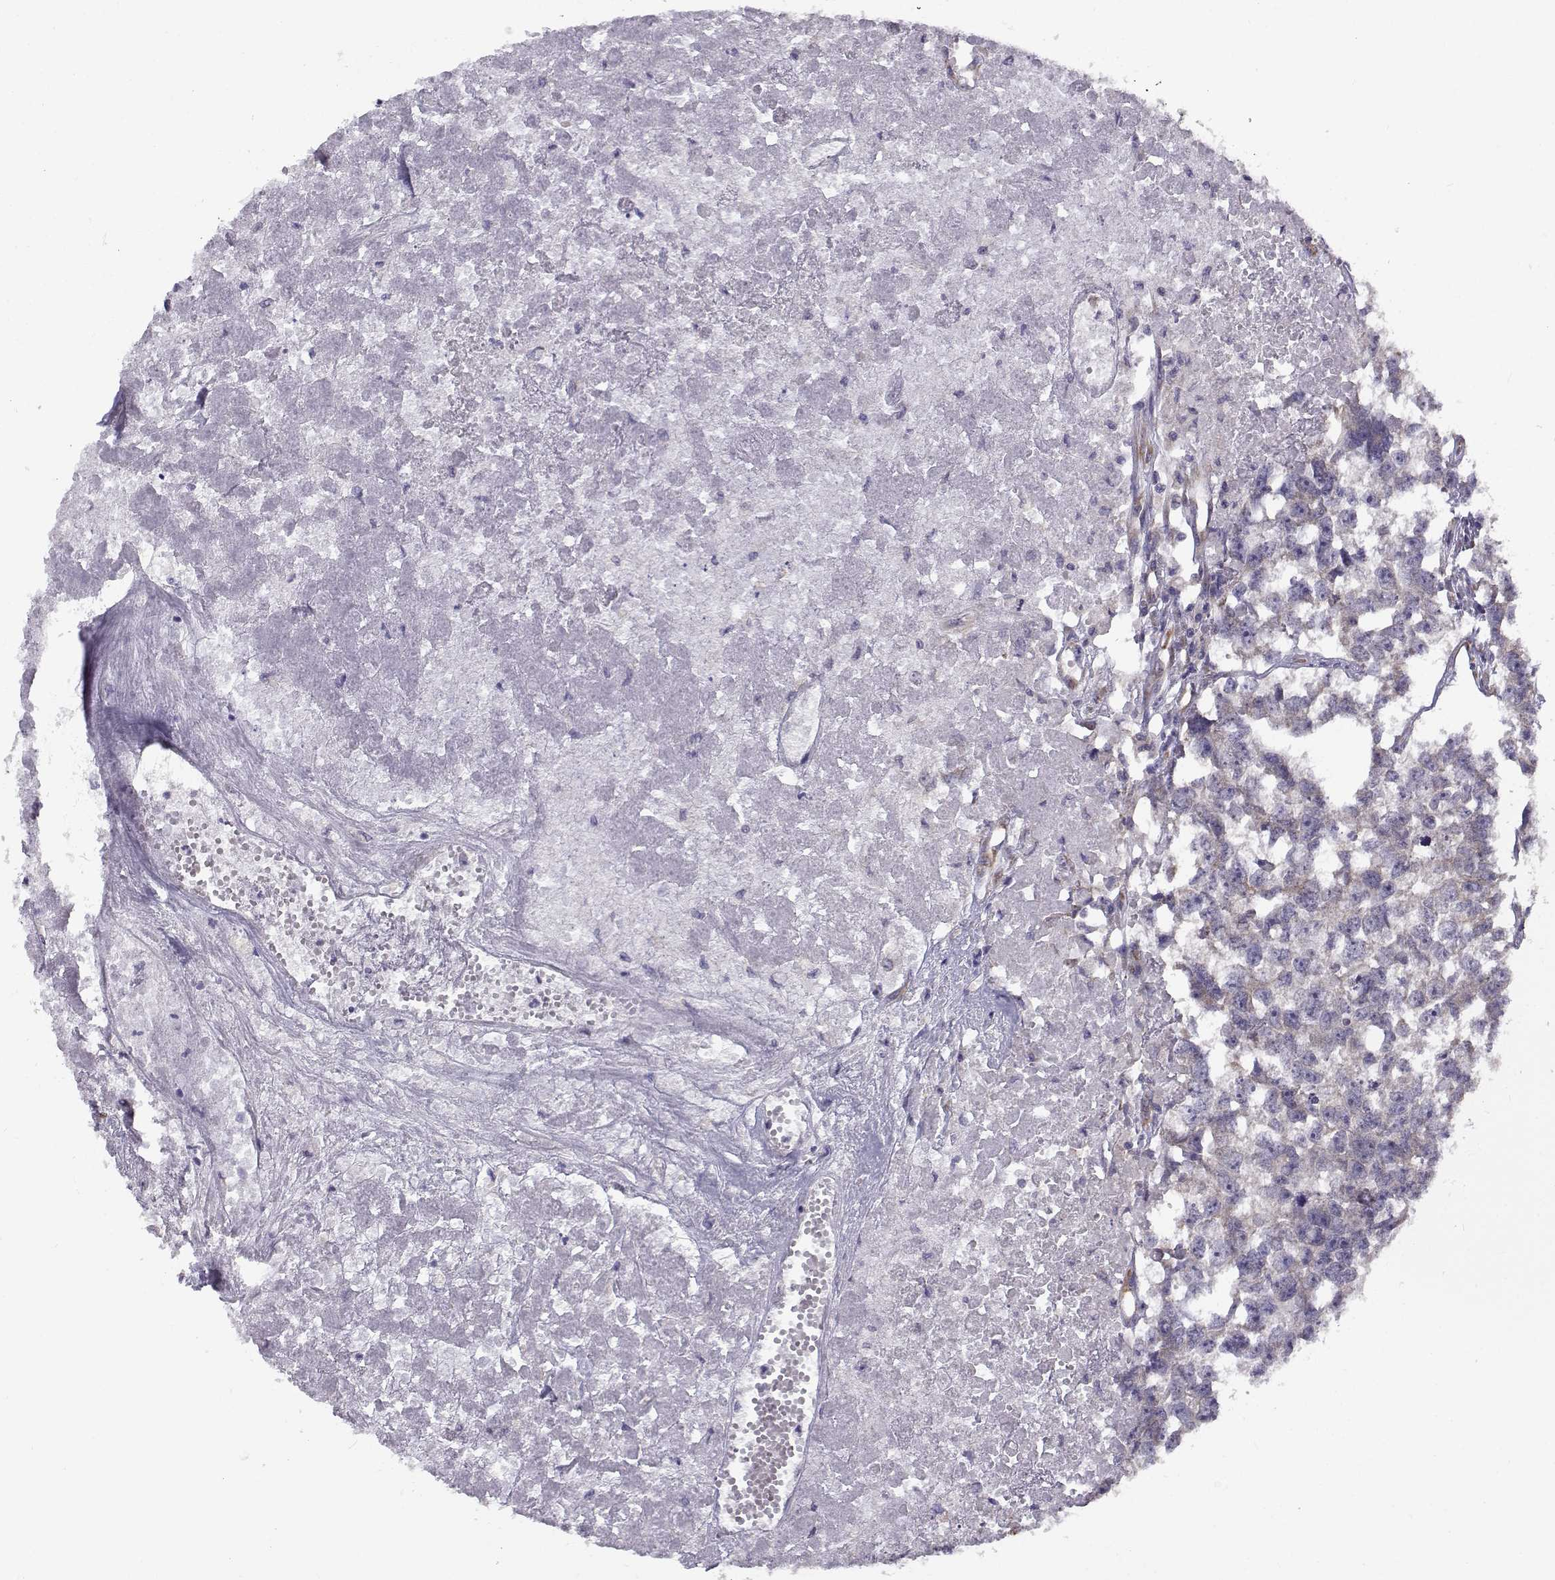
{"staining": {"intensity": "weak", "quantity": "<25%", "location": "cytoplasmic/membranous"}, "tissue": "testis cancer", "cell_type": "Tumor cells", "image_type": "cancer", "snomed": [{"axis": "morphology", "description": "Carcinoma, Embryonal, NOS"}, {"axis": "morphology", "description": "Teratoma, malignant, NOS"}, {"axis": "topography", "description": "Testis"}], "caption": "DAB immunohistochemical staining of human testis embryonal carcinoma displays no significant positivity in tumor cells.", "gene": "BEND6", "patient": {"sex": "male", "age": 44}}